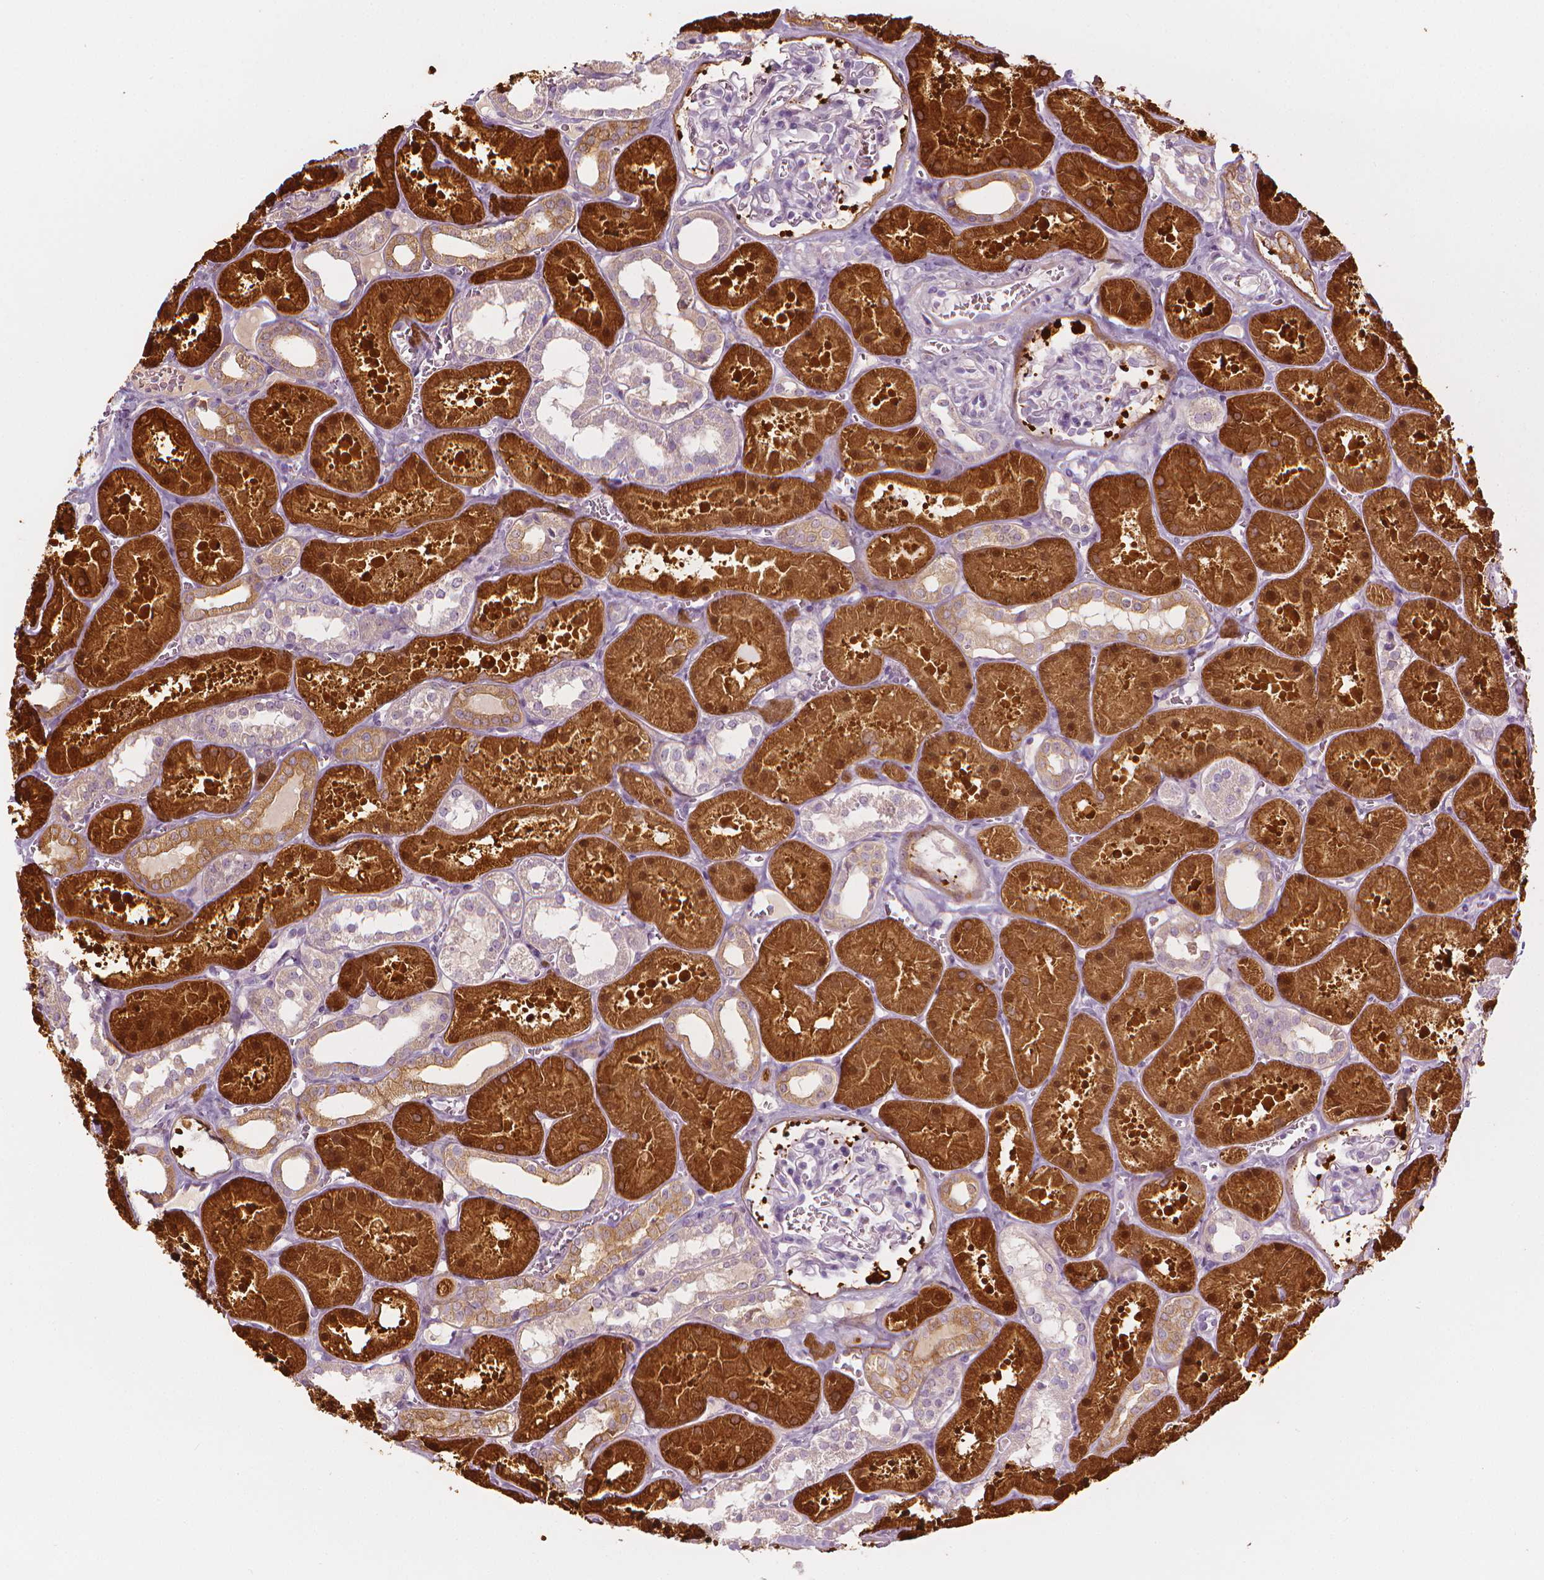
{"staining": {"intensity": "negative", "quantity": "none", "location": "none"}, "tissue": "kidney", "cell_type": "Cells in glomeruli", "image_type": "normal", "snomed": [{"axis": "morphology", "description": "Normal tissue, NOS"}, {"axis": "topography", "description": "Kidney"}], "caption": "Protein analysis of benign kidney displays no significant expression in cells in glomeruli.", "gene": "SHMT1", "patient": {"sex": "female", "age": 41}}